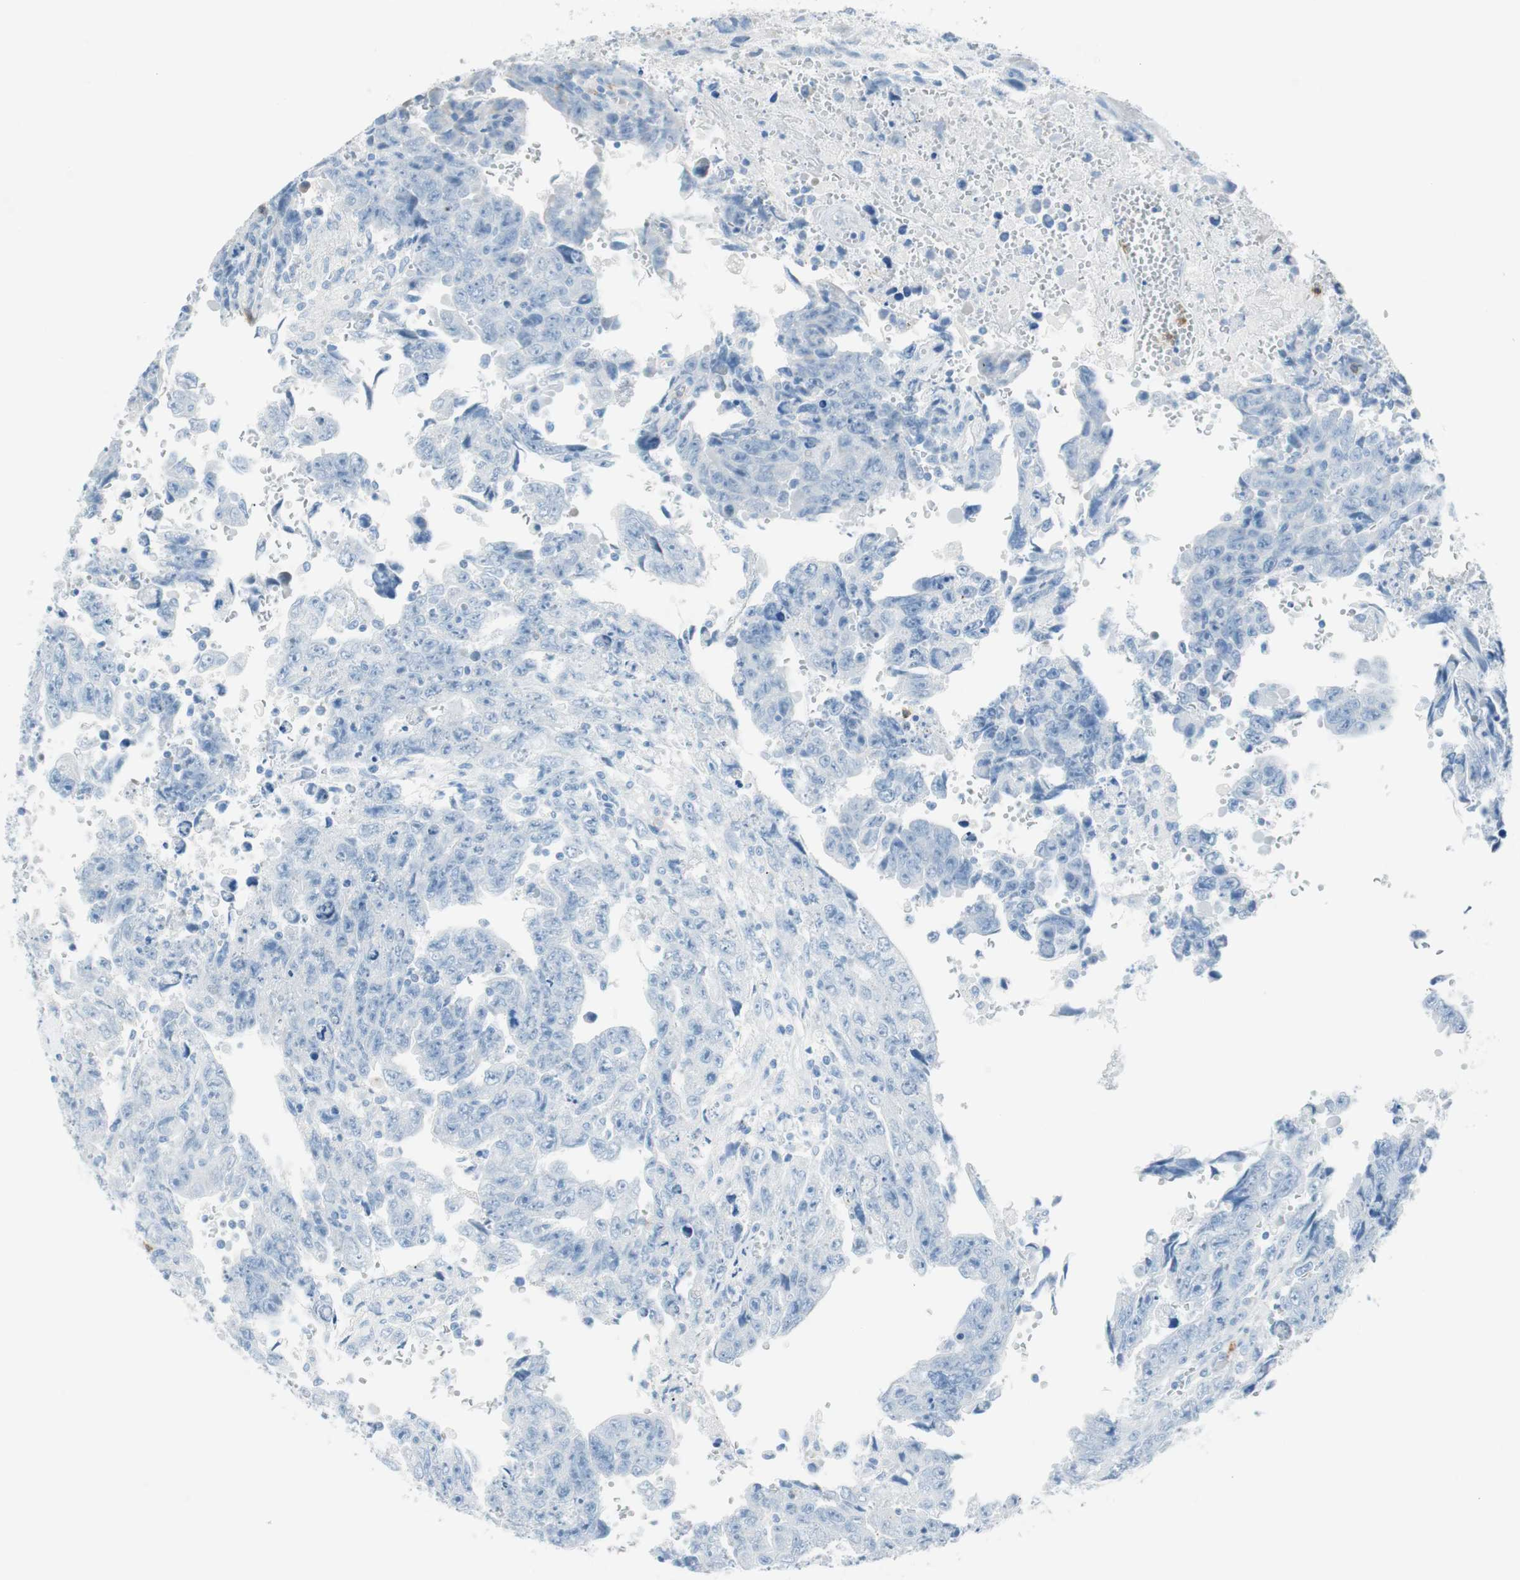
{"staining": {"intensity": "negative", "quantity": "none", "location": "none"}, "tissue": "testis cancer", "cell_type": "Tumor cells", "image_type": "cancer", "snomed": [{"axis": "morphology", "description": "Carcinoma, Embryonal, NOS"}, {"axis": "topography", "description": "Testis"}], "caption": "This is an IHC micrograph of human testis cancer (embryonal carcinoma). There is no expression in tumor cells.", "gene": "TNFRSF13C", "patient": {"sex": "male", "age": 28}}